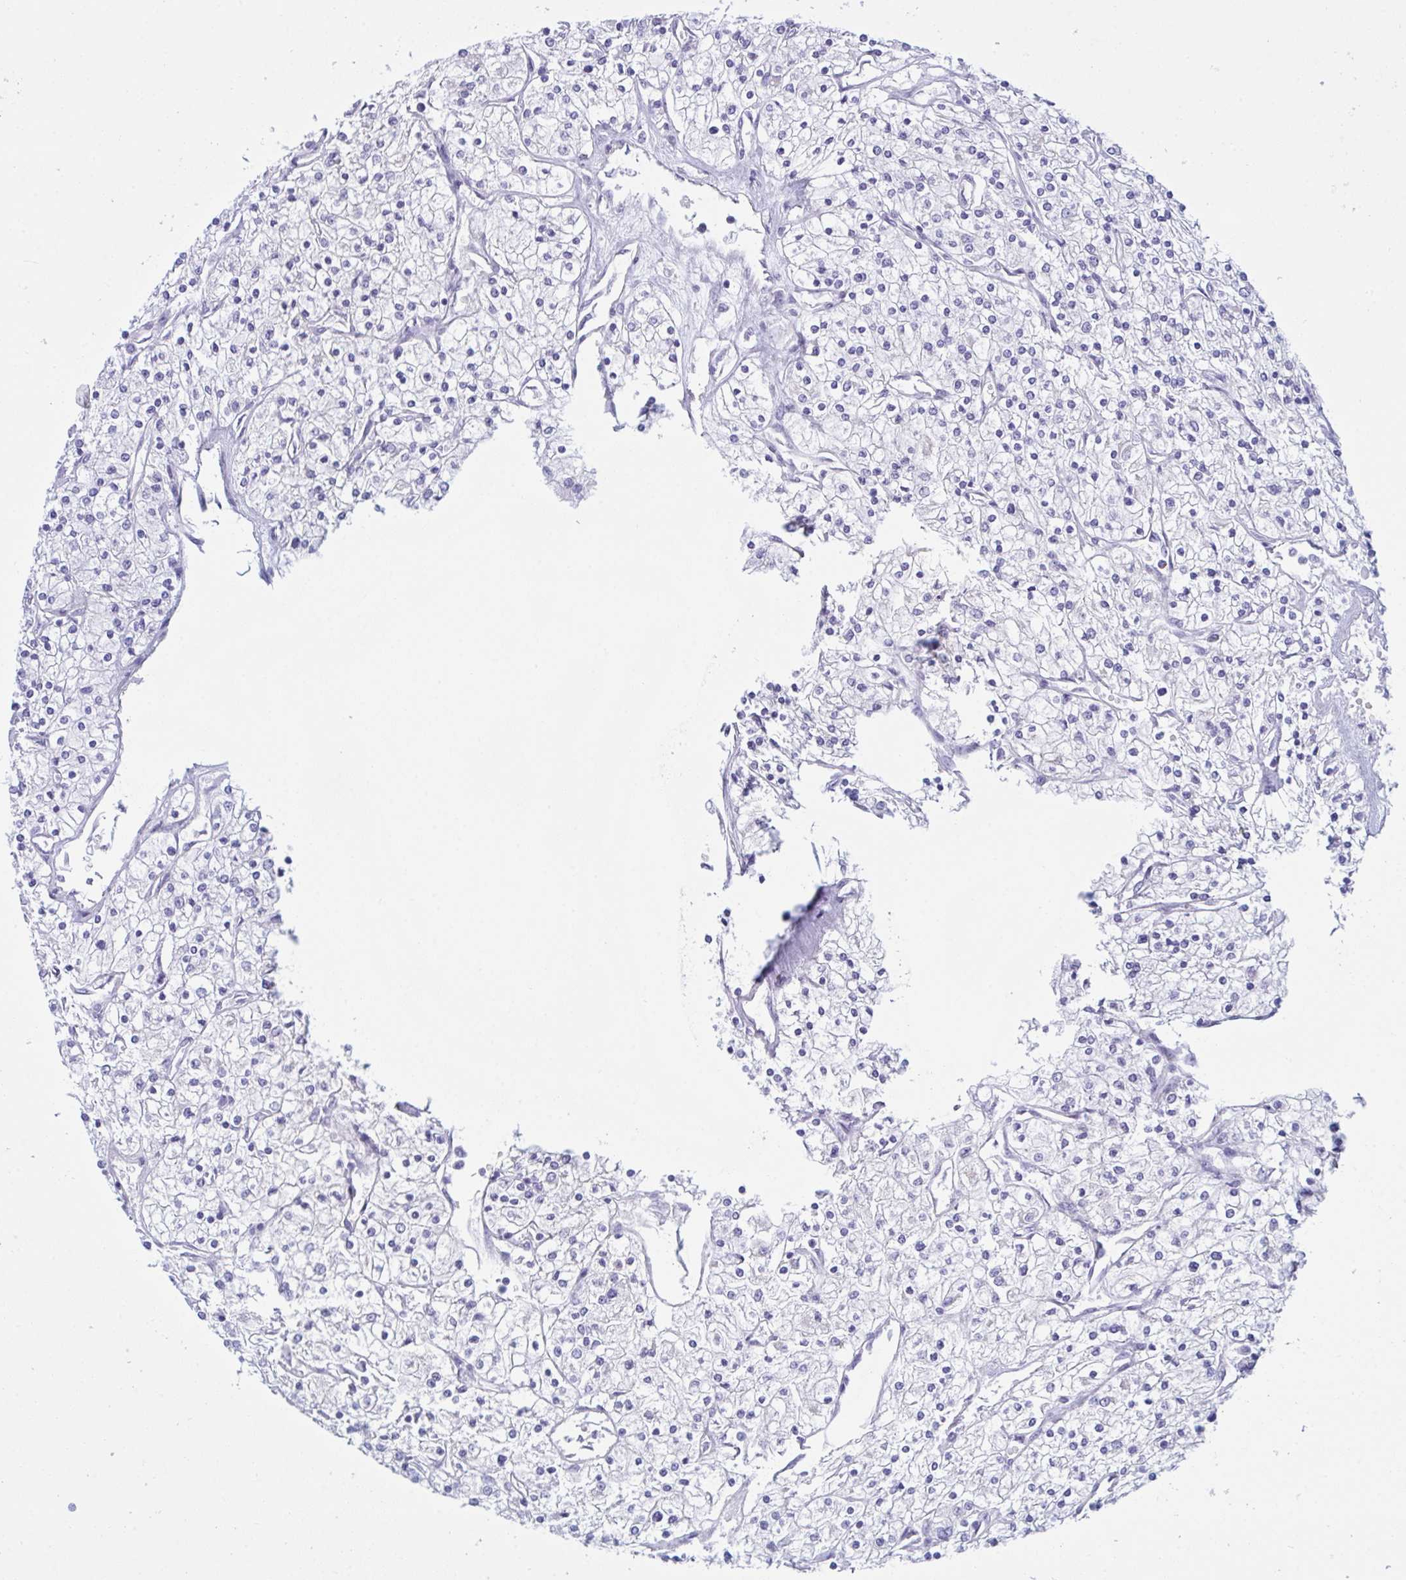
{"staining": {"intensity": "negative", "quantity": "none", "location": "none"}, "tissue": "renal cancer", "cell_type": "Tumor cells", "image_type": "cancer", "snomed": [{"axis": "morphology", "description": "Adenocarcinoma, NOS"}, {"axis": "topography", "description": "Kidney"}], "caption": "This is an immunohistochemistry micrograph of human renal cancer. There is no positivity in tumor cells.", "gene": "BBS1", "patient": {"sex": "male", "age": 80}}